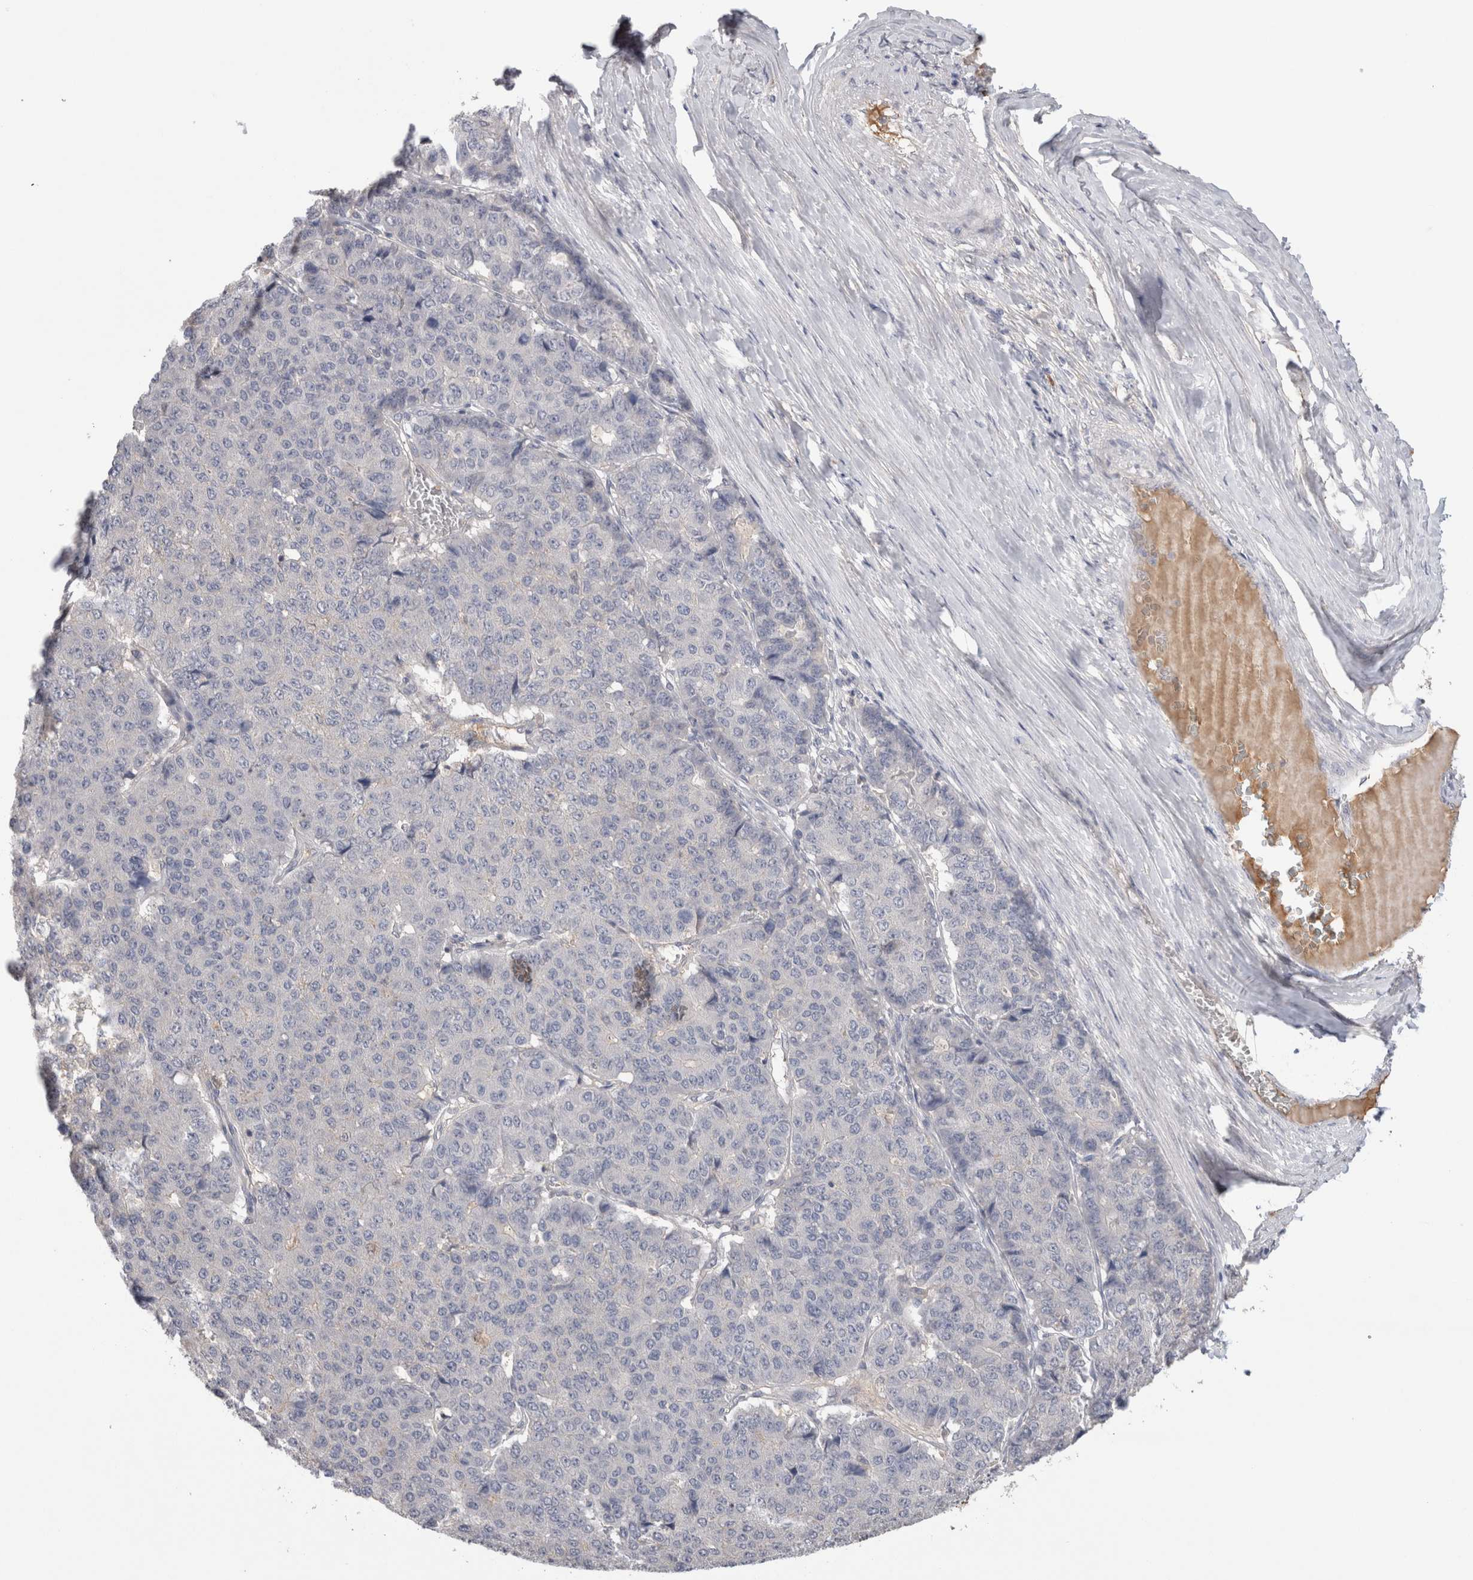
{"staining": {"intensity": "negative", "quantity": "none", "location": "none"}, "tissue": "pancreatic cancer", "cell_type": "Tumor cells", "image_type": "cancer", "snomed": [{"axis": "morphology", "description": "Adenocarcinoma, NOS"}, {"axis": "topography", "description": "Pancreas"}], "caption": "This is an immunohistochemistry (IHC) image of human pancreatic adenocarcinoma. There is no positivity in tumor cells.", "gene": "PPP3CC", "patient": {"sex": "male", "age": 50}}